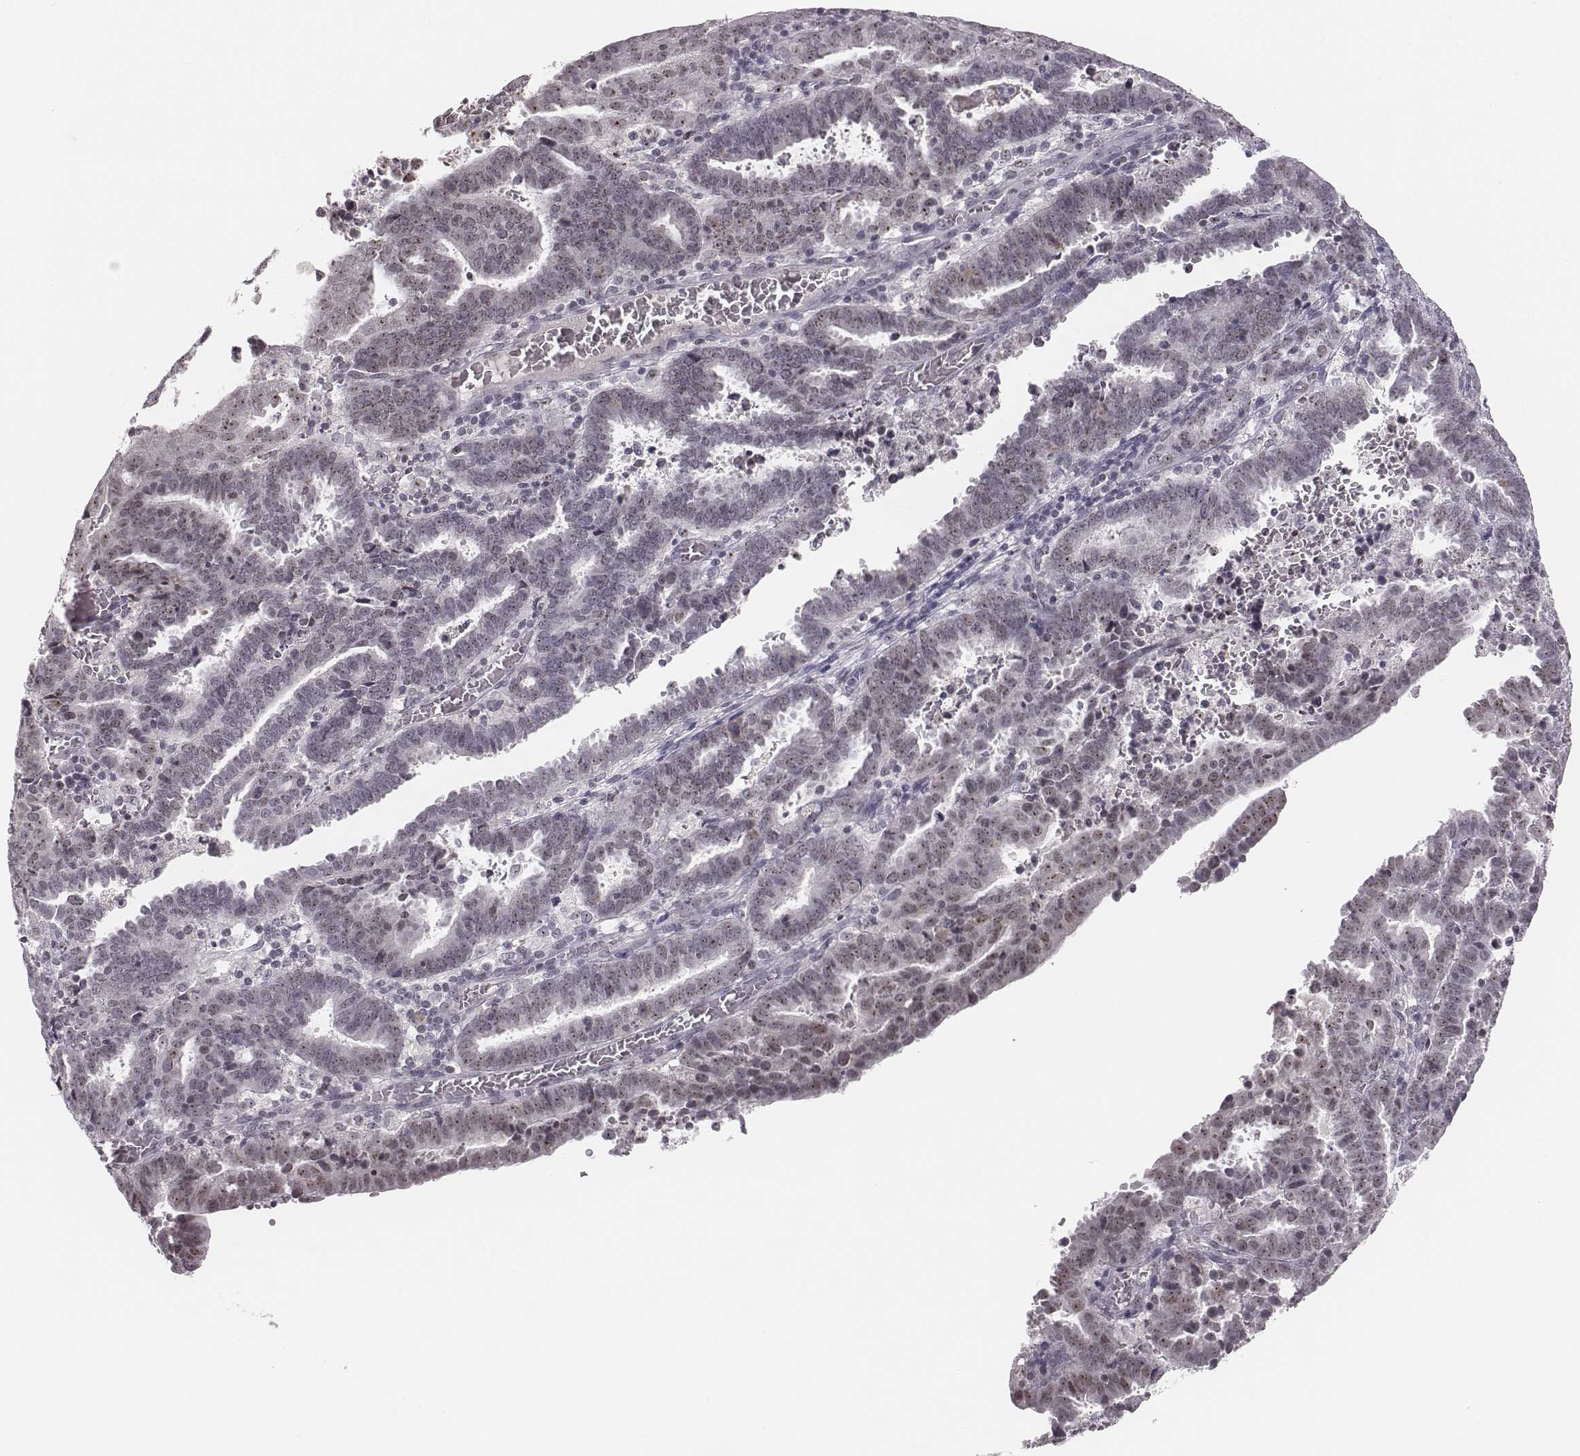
{"staining": {"intensity": "negative", "quantity": "none", "location": "none"}, "tissue": "endometrial cancer", "cell_type": "Tumor cells", "image_type": "cancer", "snomed": [{"axis": "morphology", "description": "Adenocarcinoma, NOS"}, {"axis": "topography", "description": "Uterus"}], "caption": "DAB immunohistochemical staining of human endometrial adenocarcinoma exhibits no significant expression in tumor cells.", "gene": "NIFK", "patient": {"sex": "female", "age": 83}}